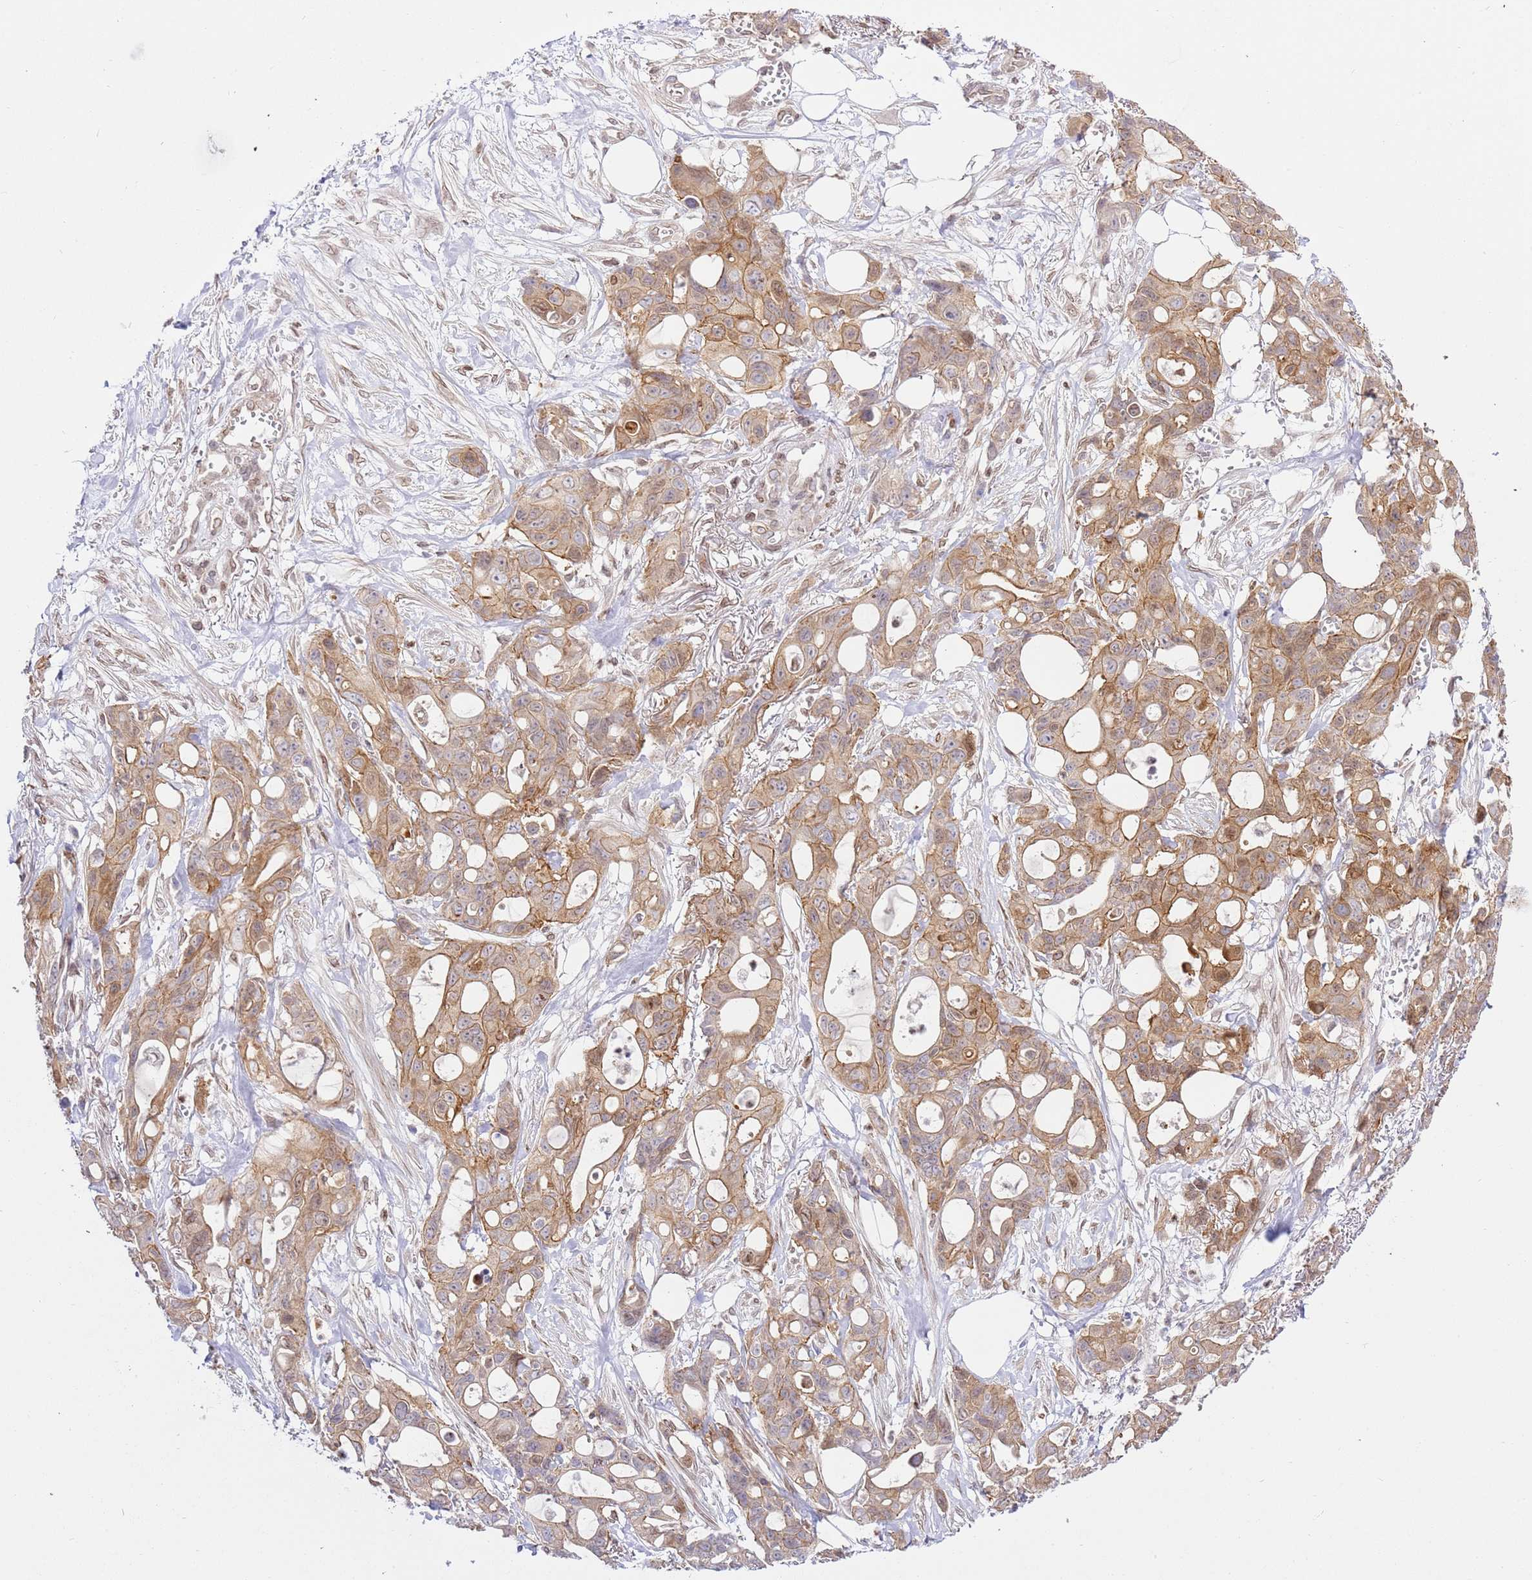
{"staining": {"intensity": "moderate", "quantity": ">75%", "location": "cytoplasmic/membranous"}, "tissue": "ovarian cancer", "cell_type": "Tumor cells", "image_type": "cancer", "snomed": [{"axis": "morphology", "description": "Cystadenocarcinoma, mucinous, NOS"}, {"axis": "topography", "description": "Ovary"}], "caption": "This image demonstrates IHC staining of human mucinous cystadenocarcinoma (ovarian), with medium moderate cytoplasmic/membranous staining in approximately >75% of tumor cells.", "gene": "TRIM37", "patient": {"sex": "female", "age": 70}}